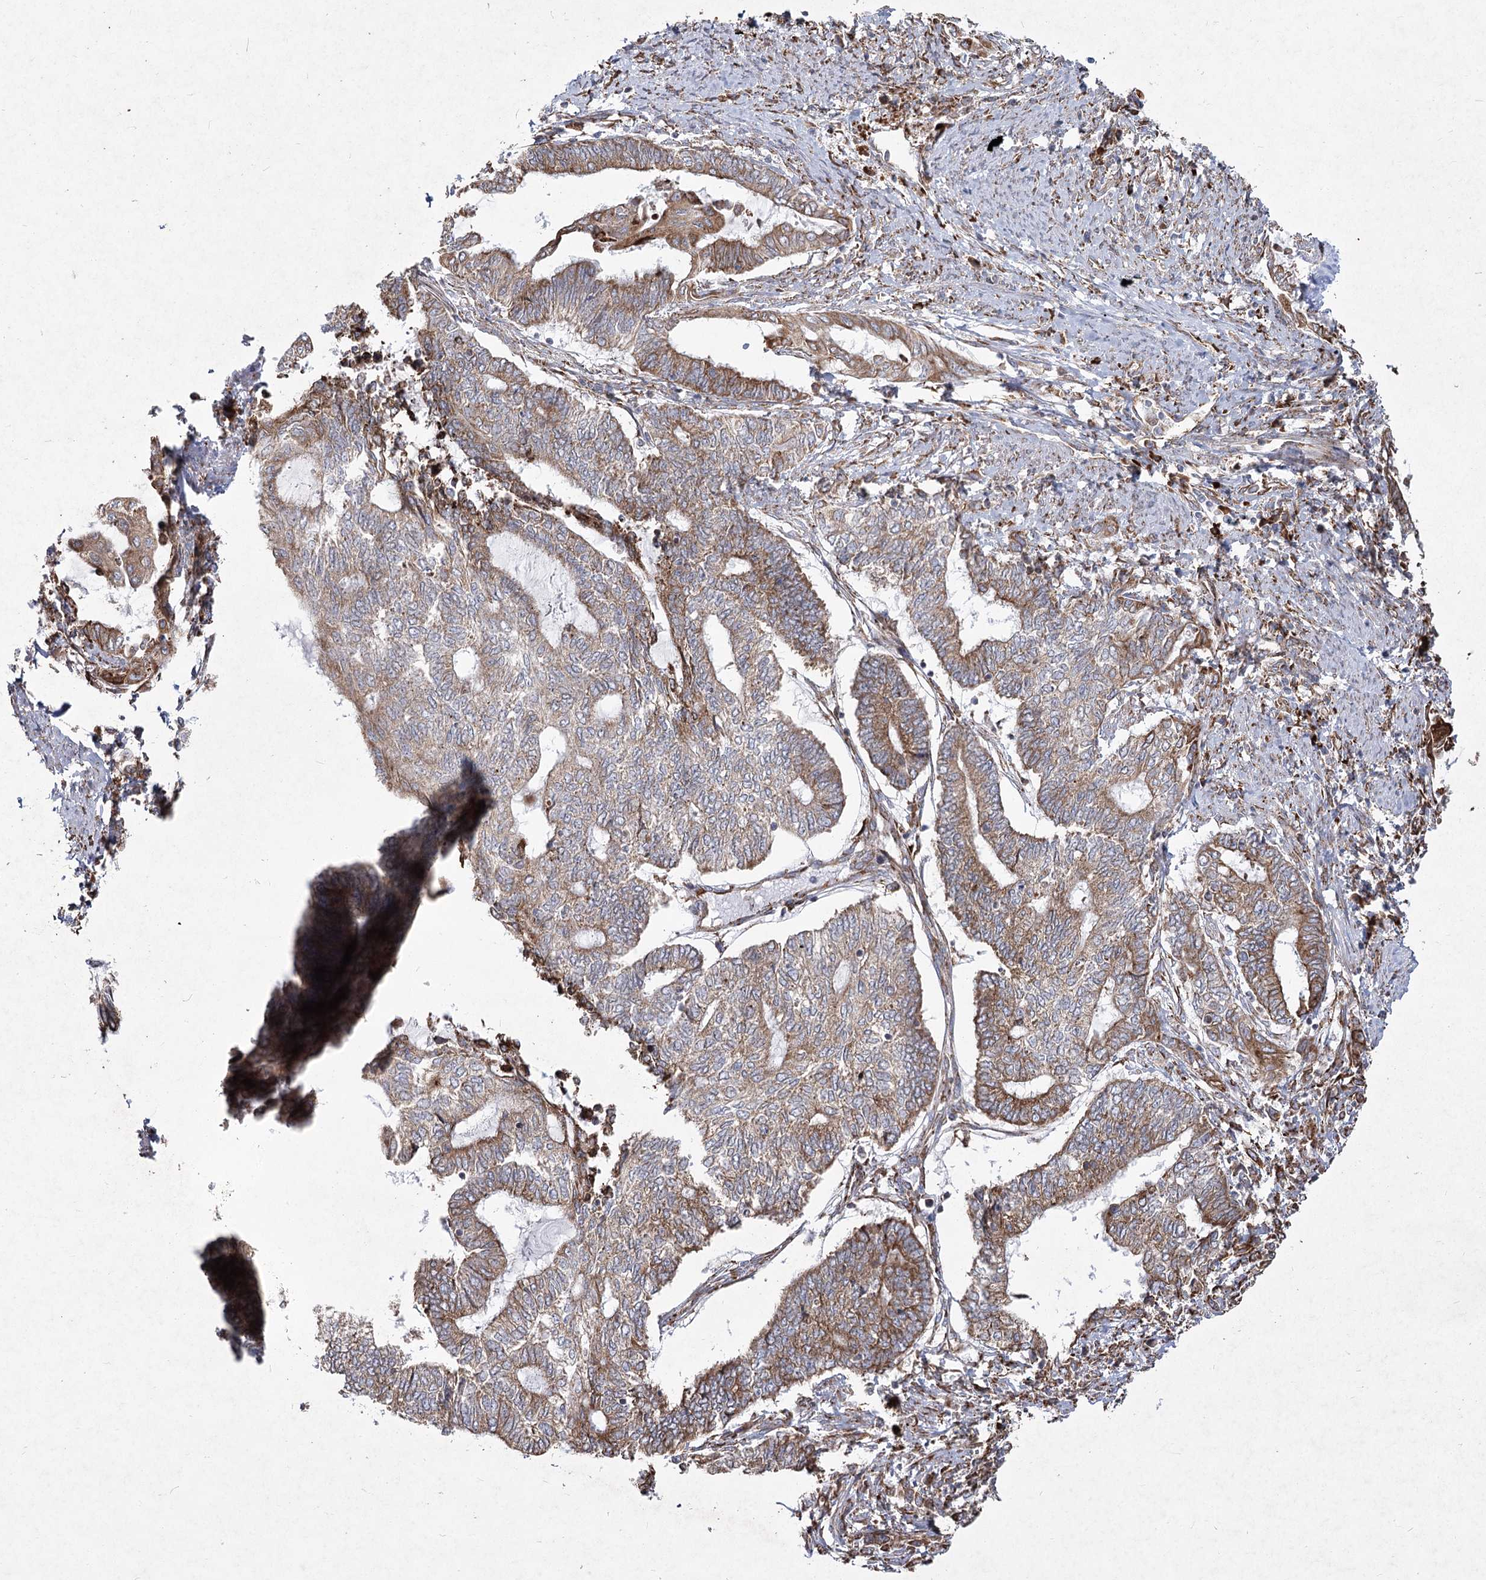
{"staining": {"intensity": "moderate", "quantity": ">75%", "location": "cytoplasmic/membranous"}, "tissue": "endometrial cancer", "cell_type": "Tumor cells", "image_type": "cancer", "snomed": [{"axis": "morphology", "description": "Adenocarcinoma, NOS"}, {"axis": "topography", "description": "Uterus"}, {"axis": "topography", "description": "Endometrium"}], "caption": "Adenocarcinoma (endometrial) was stained to show a protein in brown. There is medium levels of moderate cytoplasmic/membranous staining in approximately >75% of tumor cells. (brown staining indicates protein expression, while blue staining denotes nuclei).", "gene": "NHLRC2", "patient": {"sex": "female", "age": 70}}